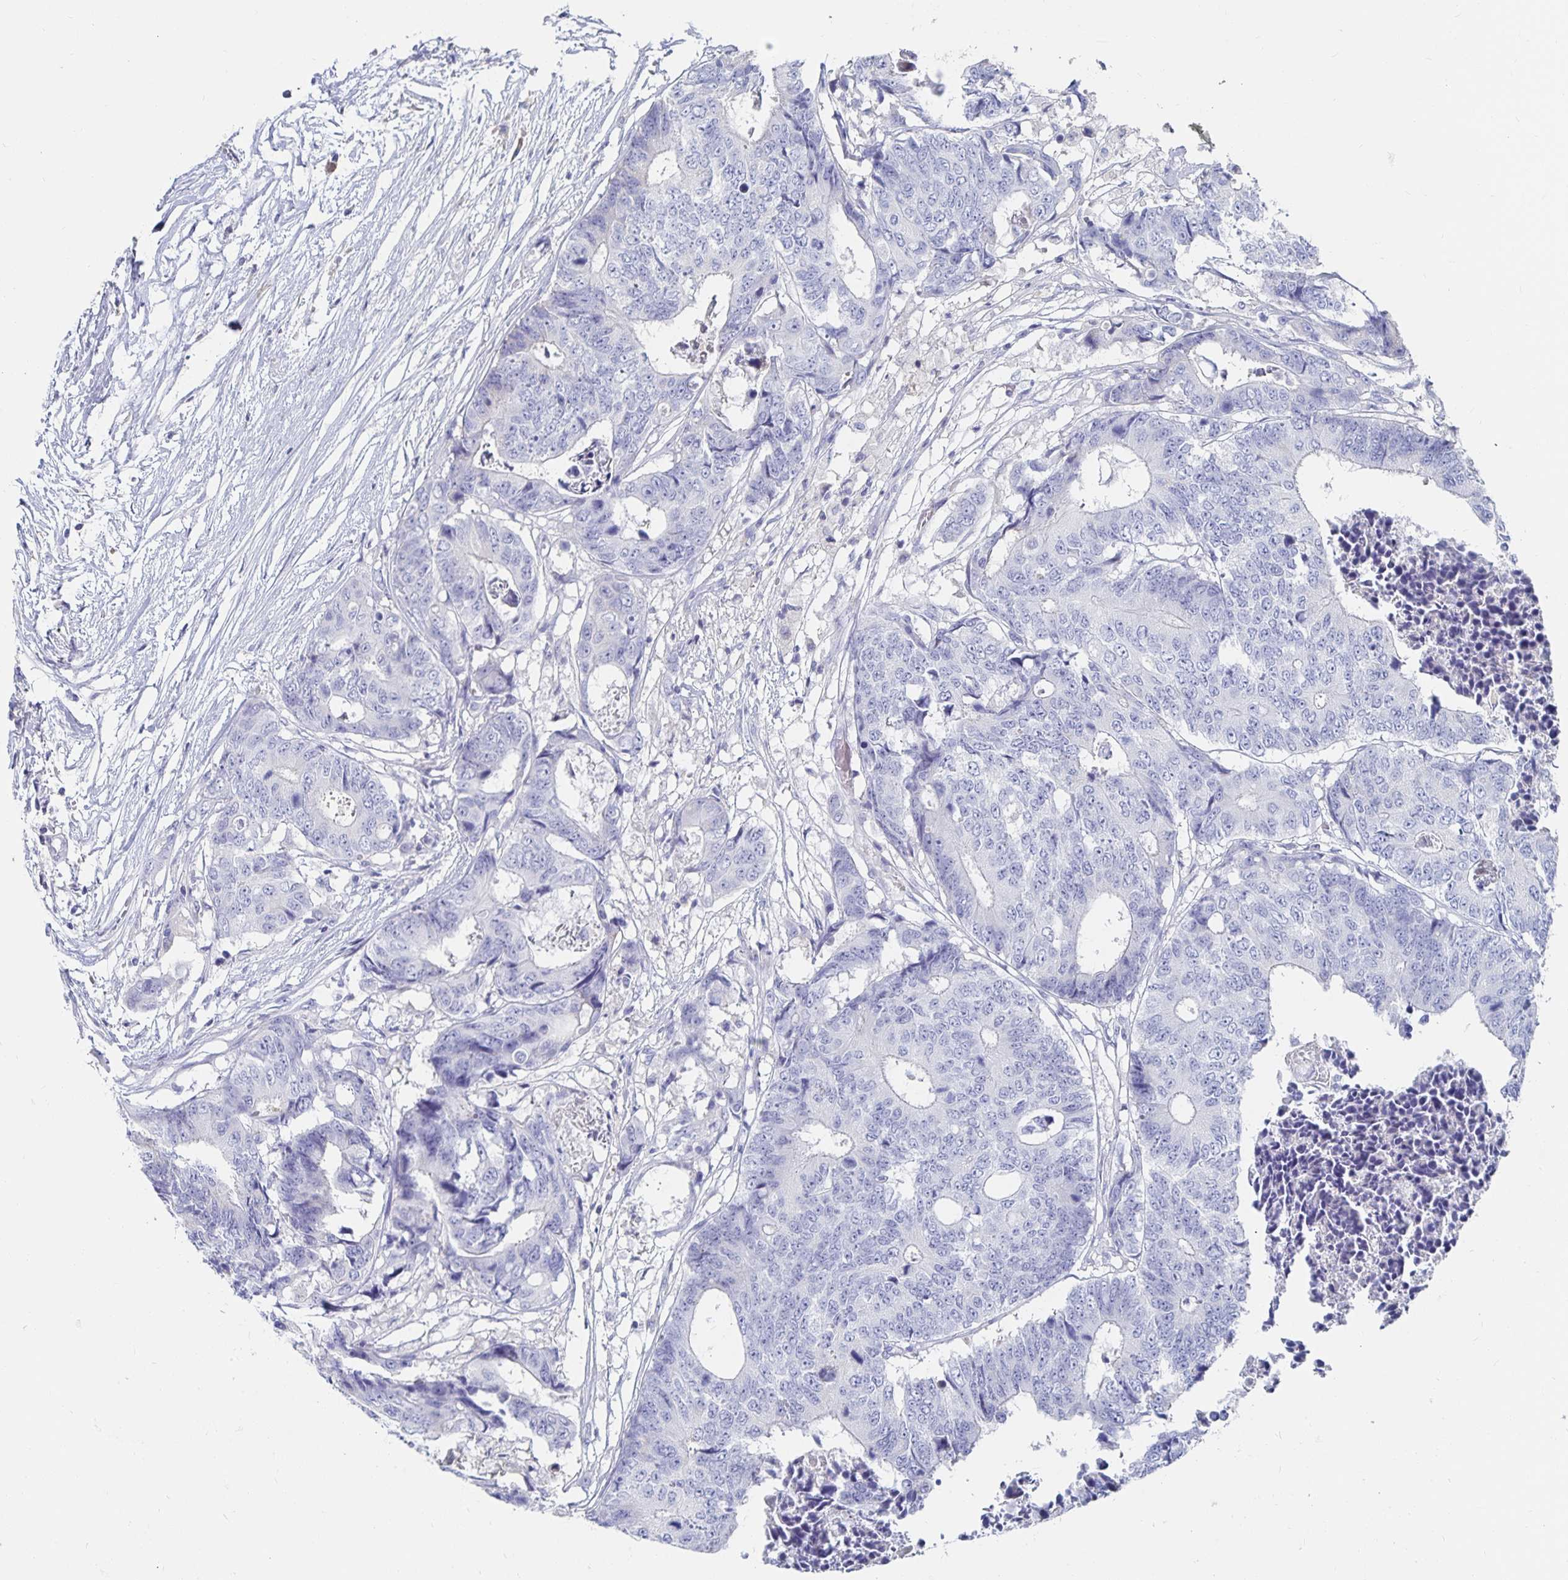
{"staining": {"intensity": "negative", "quantity": "none", "location": "none"}, "tissue": "colorectal cancer", "cell_type": "Tumor cells", "image_type": "cancer", "snomed": [{"axis": "morphology", "description": "Adenocarcinoma, NOS"}, {"axis": "topography", "description": "Colon"}], "caption": "Tumor cells are negative for brown protein staining in colorectal adenocarcinoma.", "gene": "CFAP69", "patient": {"sex": "female", "age": 48}}